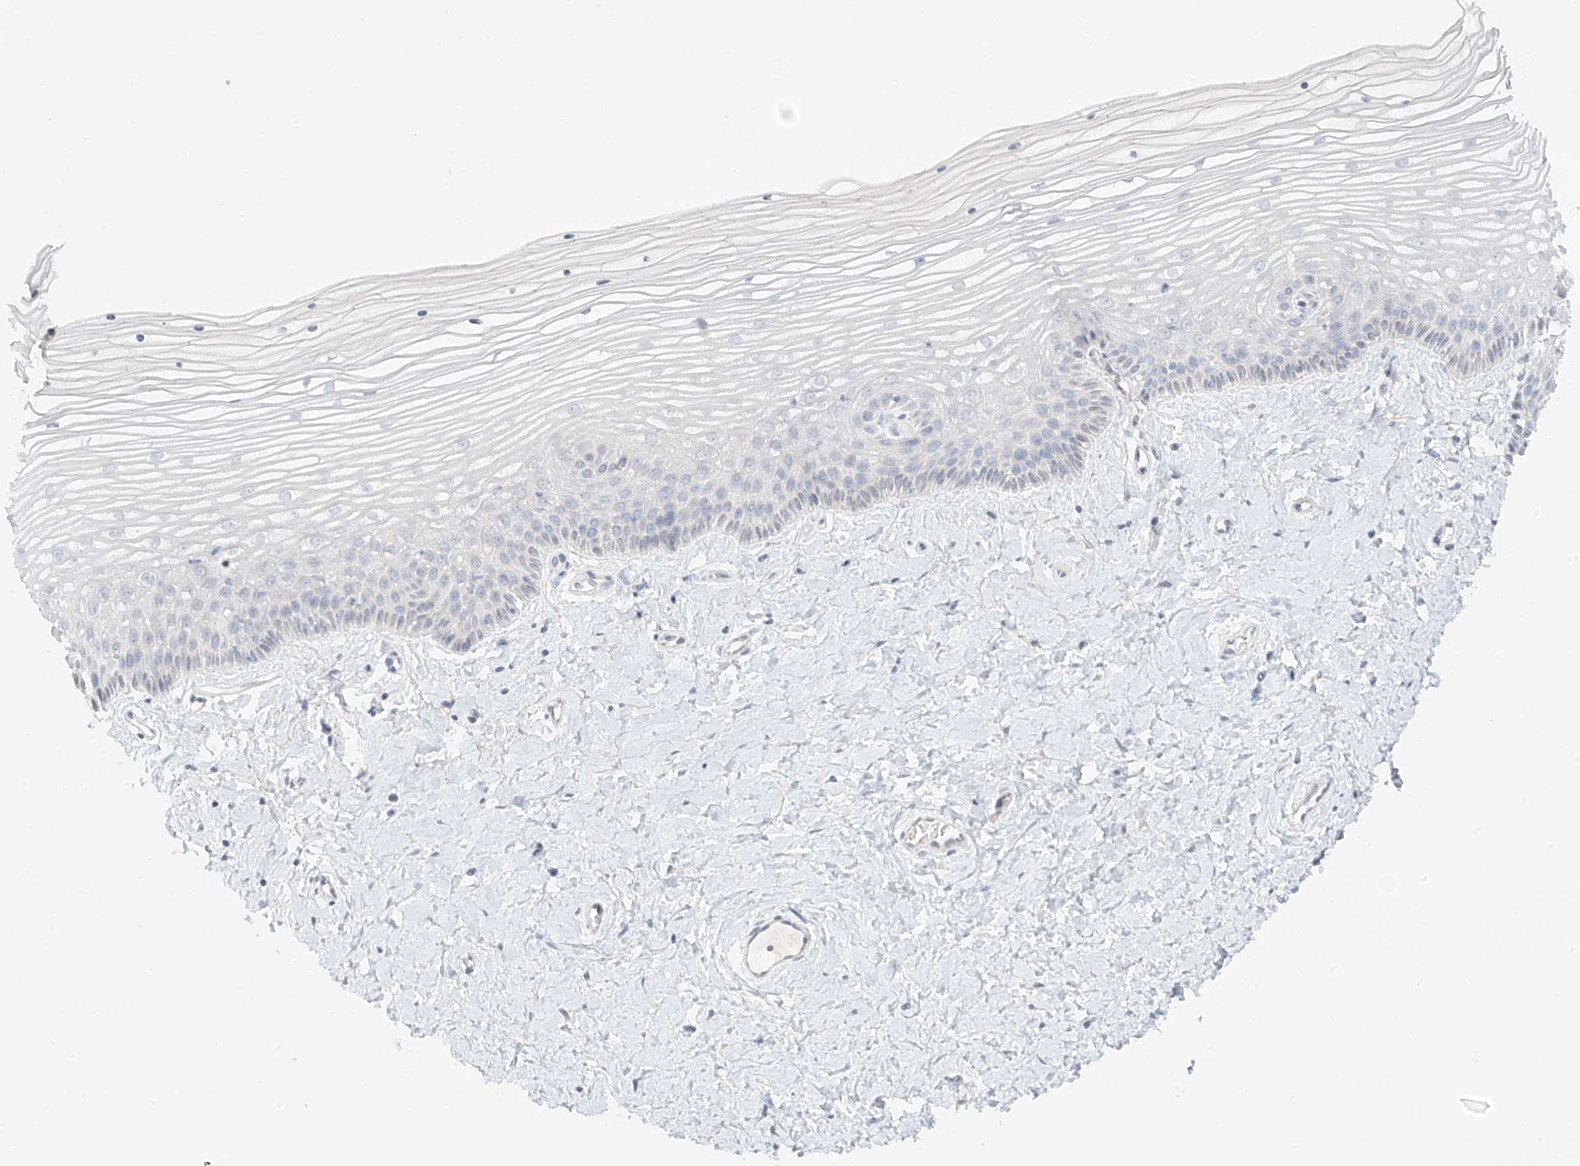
{"staining": {"intensity": "negative", "quantity": "none", "location": "none"}, "tissue": "vagina", "cell_type": "Squamous epithelial cells", "image_type": "normal", "snomed": [{"axis": "morphology", "description": "Normal tissue, NOS"}, {"axis": "topography", "description": "Vagina"}, {"axis": "topography", "description": "Cervix"}], "caption": "Micrograph shows no significant protein positivity in squamous epithelial cells of normal vagina. (DAB (3,3'-diaminobenzidine) immunohistochemistry (IHC) with hematoxylin counter stain).", "gene": "DCDC2", "patient": {"sex": "female", "age": 40}}